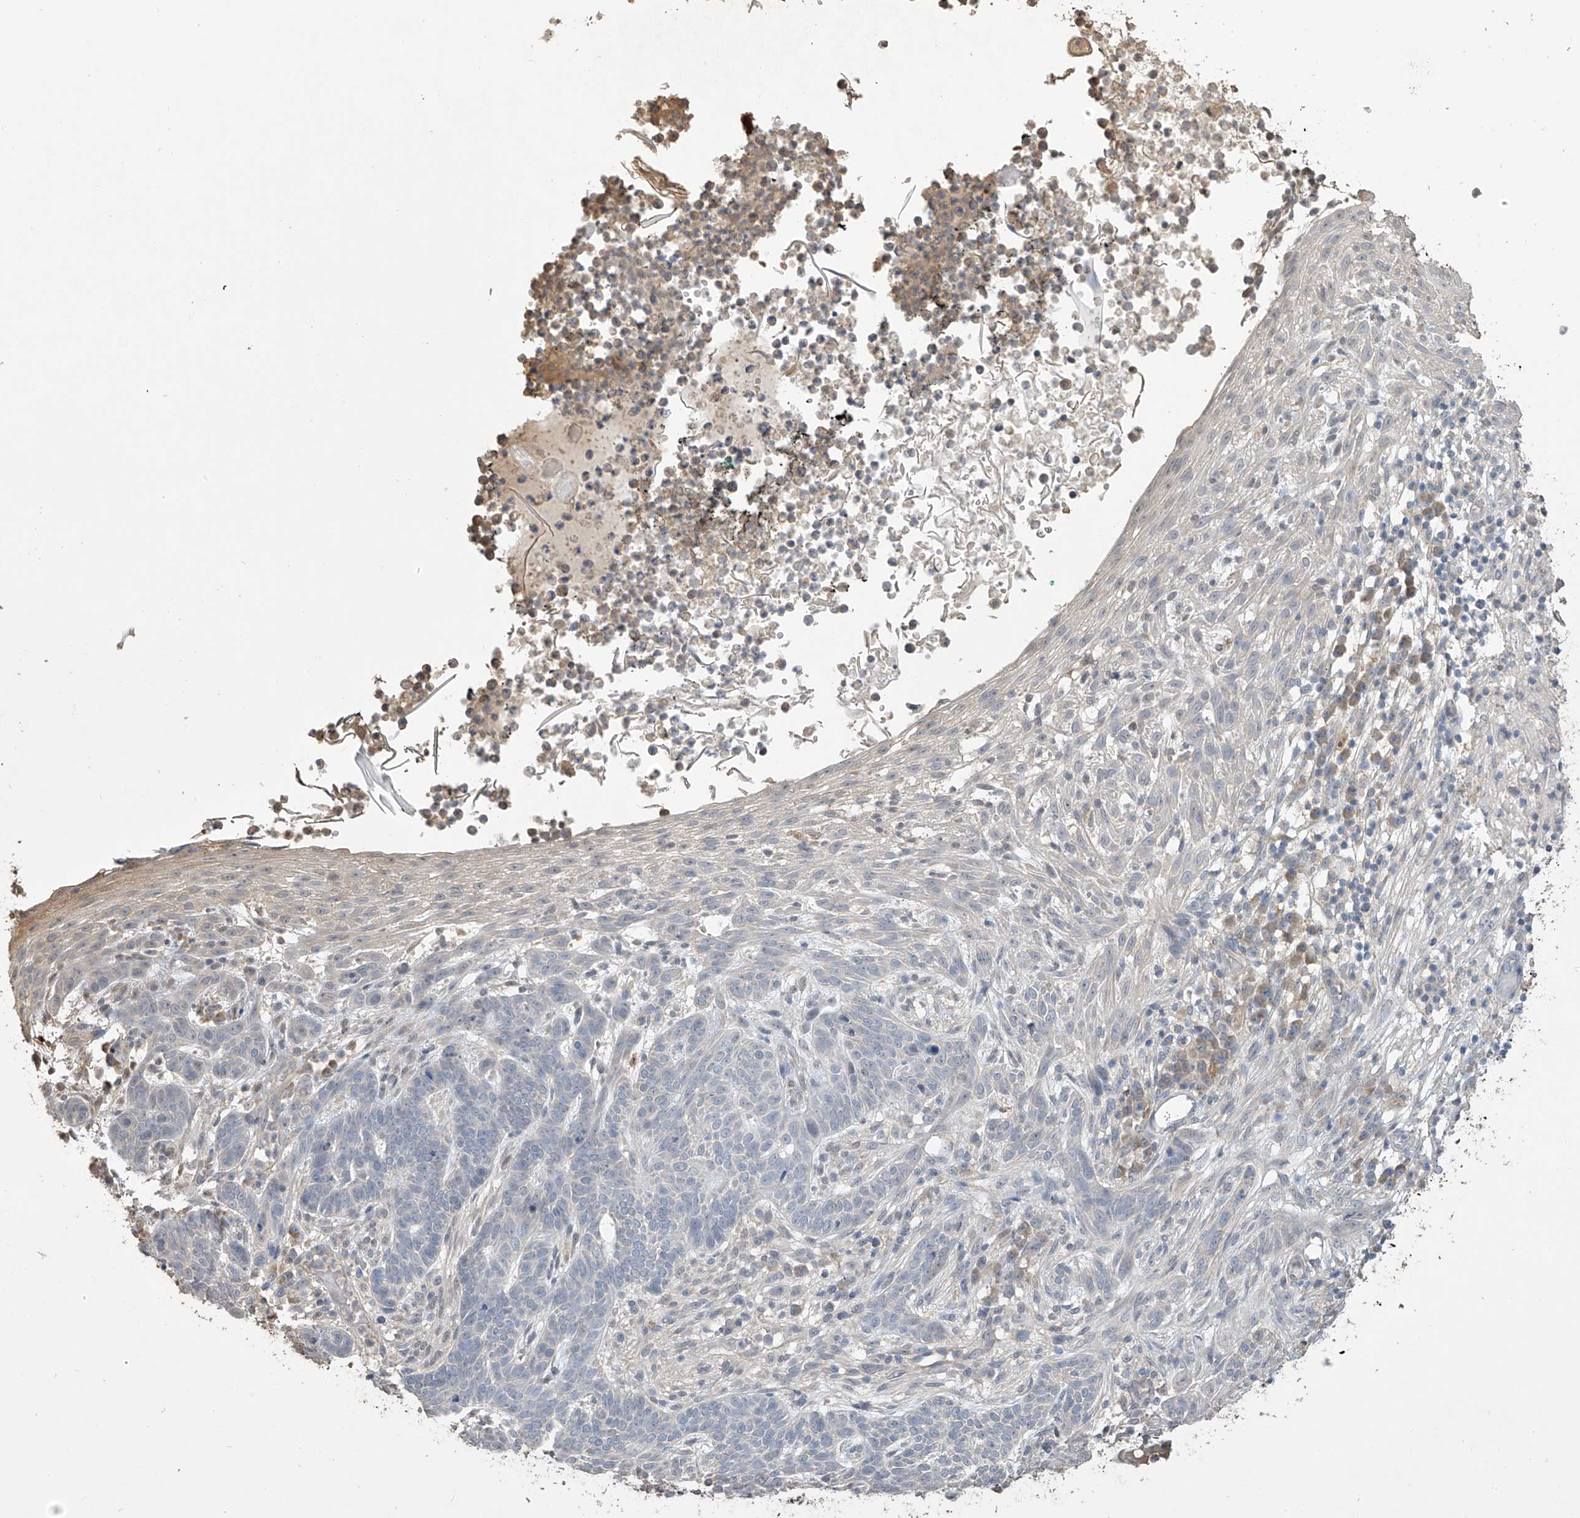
{"staining": {"intensity": "negative", "quantity": "none", "location": "none"}, "tissue": "skin cancer", "cell_type": "Tumor cells", "image_type": "cancer", "snomed": [{"axis": "morphology", "description": "Normal tissue, NOS"}, {"axis": "morphology", "description": "Basal cell carcinoma"}, {"axis": "topography", "description": "Skin"}], "caption": "This is a micrograph of immunohistochemistry staining of skin basal cell carcinoma, which shows no positivity in tumor cells.", "gene": "SLFN14", "patient": {"sex": "male", "age": 64}}